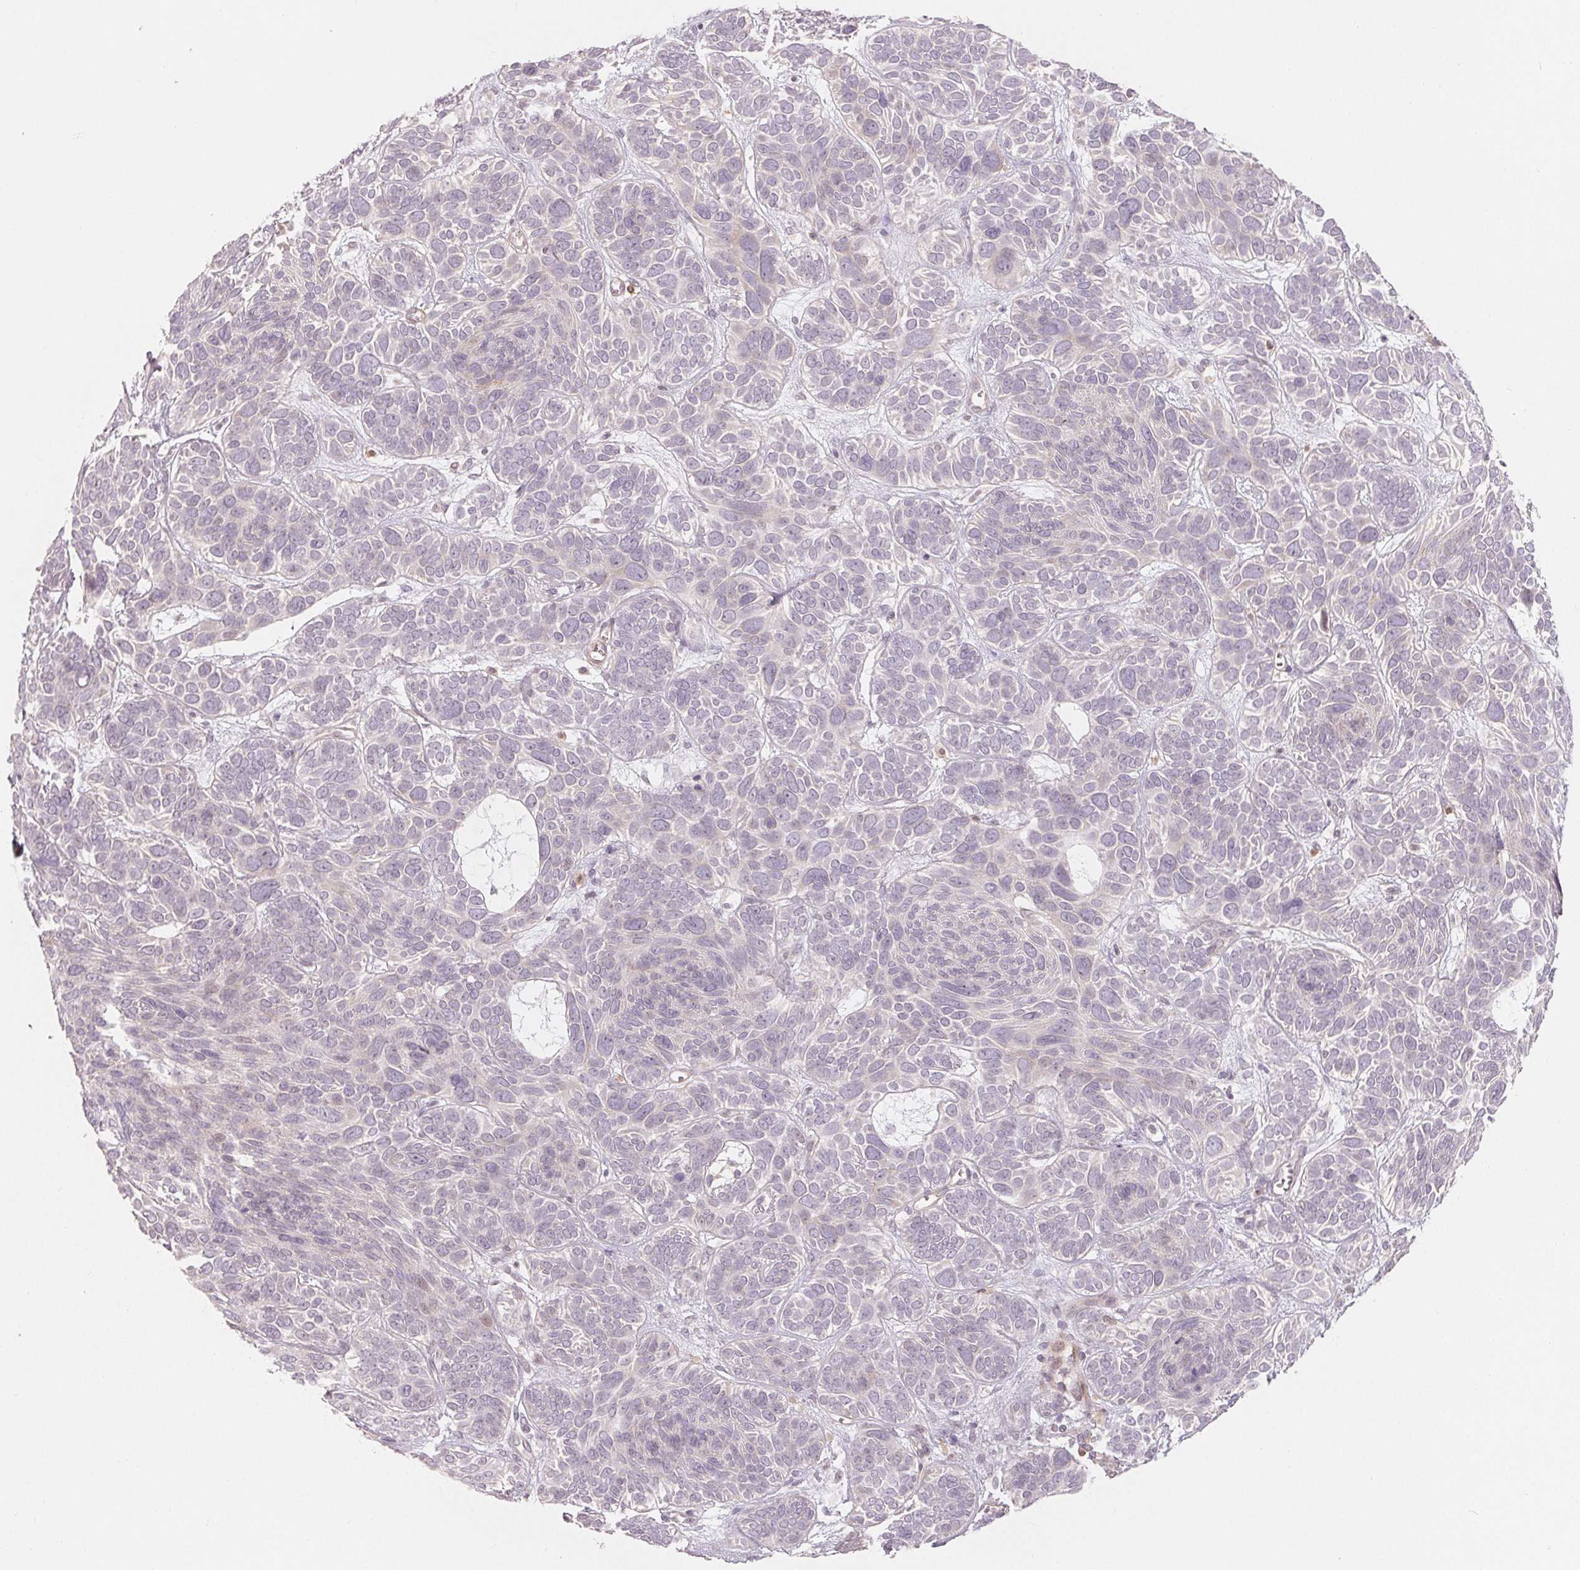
{"staining": {"intensity": "negative", "quantity": "none", "location": "none"}, "tissue": "skin cancer", "cell_type": "Tumor cells", "image_type": "cancer", "snomed": [{"axis": "morphology", "description": "Basal cell carcinoma"}, {"axis": "topography", "description": "Skin"}, {"axis": "topography", "description": "Skin of face"}], "caption": "A high-resolution photomicrograph shows IHC staining of basal cell carcinoma (skin), which reveals no significant expression in tumor cells.", "gene": "DENND2C", "patient": {"sex": "male", "age": 73}}